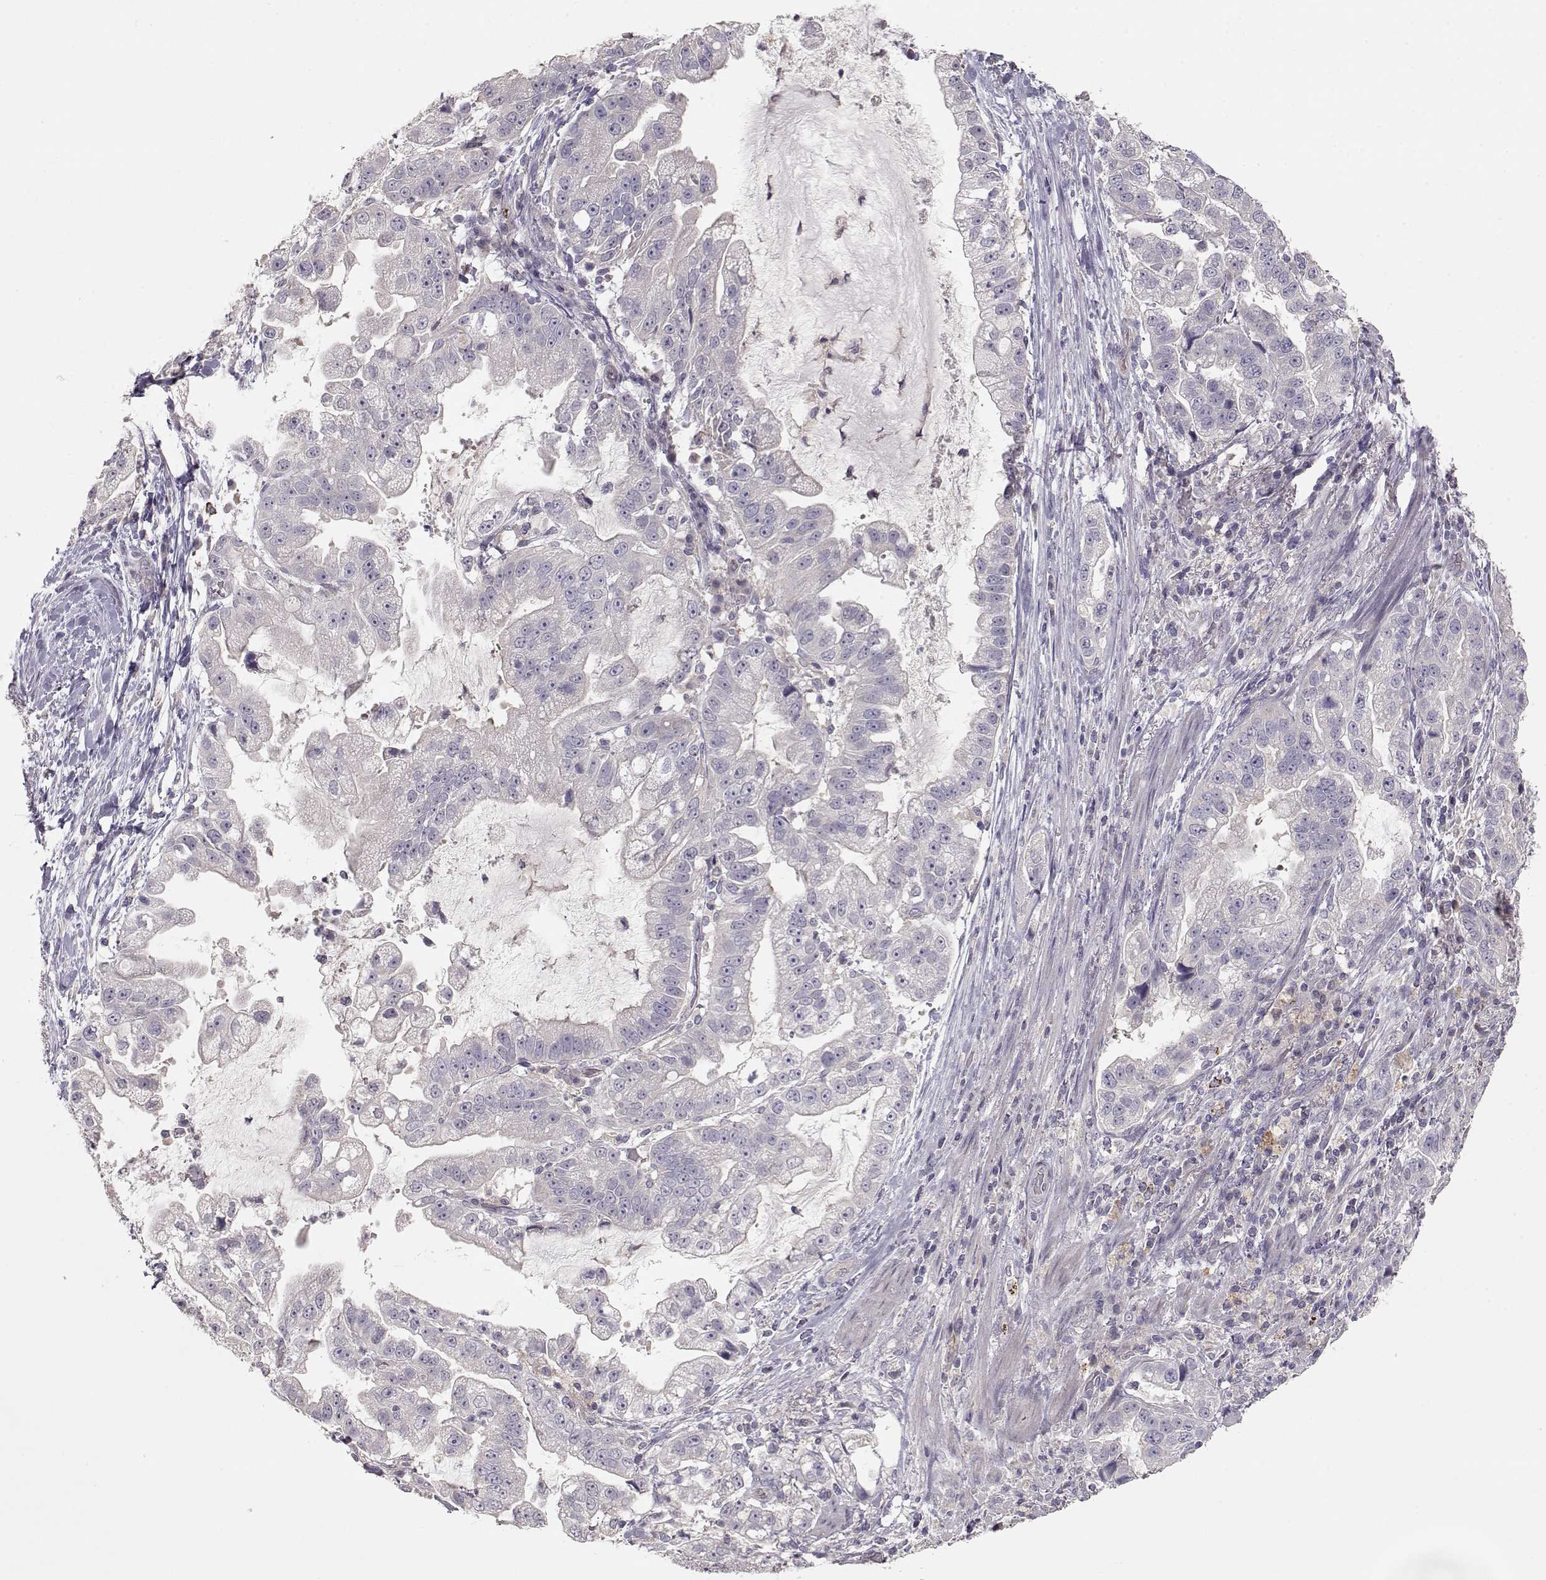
{"staining": {"intensity": "negative", "quantity": "none", "location": "none"}, "tissue": "stomach cancer", "cell_type": "Tumor cells", "image_type": "cancer", "snomed": [{"axis": "morphology", "description": "Adenocarcinoma, NOS"}, {"axis": "topography", "description": "Stomach"}], "caption": "Immunohistochemistry photomicrograph of neoplastic tissue: adenocarcinoma (stomach) stained with DAB (3,3'-diaminobenzidine) reveals no significant protein staining in tumor cells.", "gene": "ARHGAP8", "patient": {"sex": "male", "age": 59}}